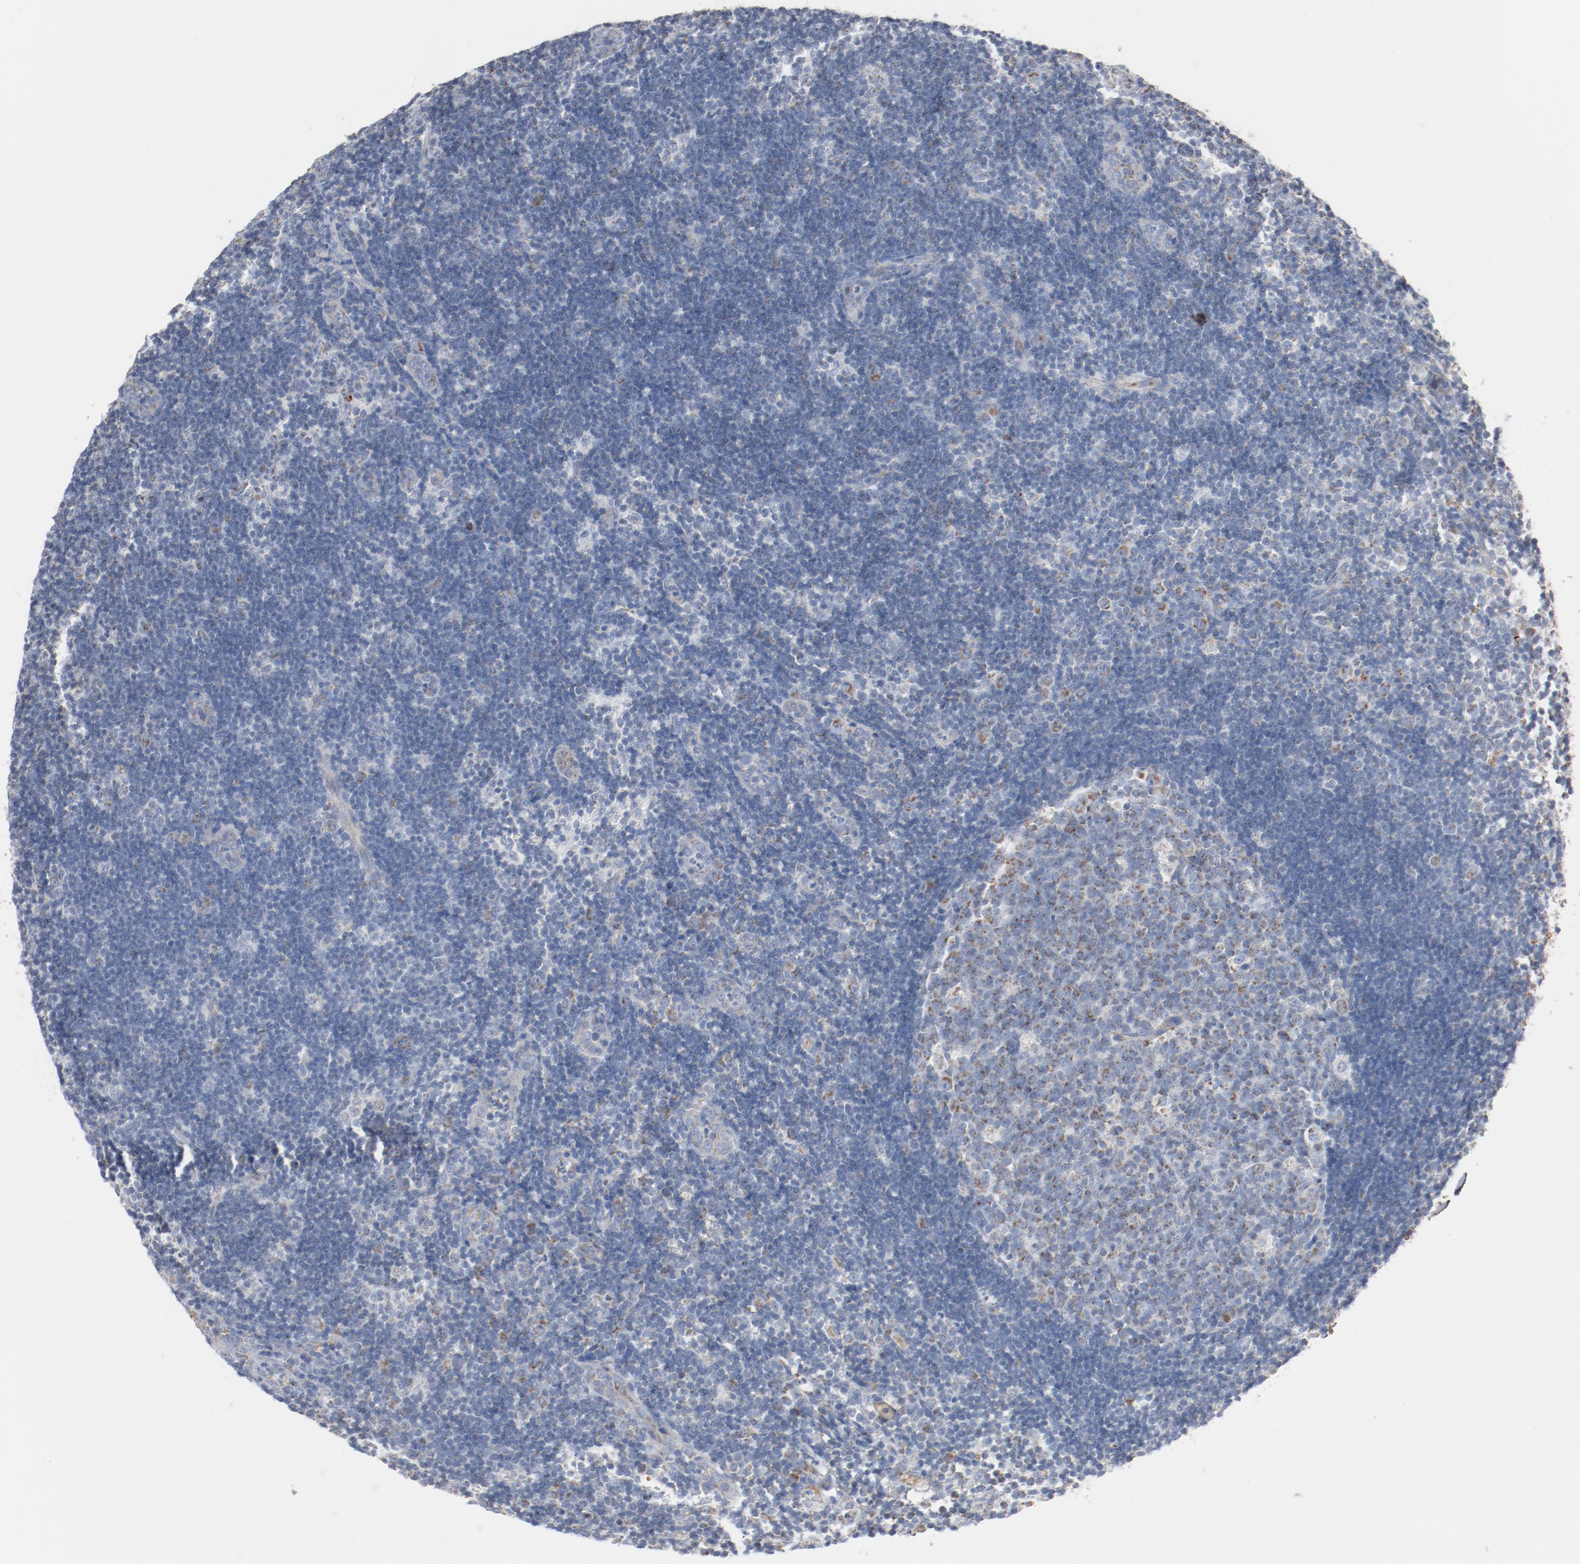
{"staining": {"intensity": "weak", "quantity": "25%-75%", "location": "cytoplasmic/membranous"}, "tissue": "lymph node", "cell_type": "Germinal center cells", "image_type": "normal", "snomed": [{"axis": "morphology", "description": "Normal tissue, NOS"}, {"axis": "morphology", "description": "Inflammation, NOS"}, {"axis": "topography", "description": "Lymph node"}, {"axis": "topography", "description": "Salivary gland"}], "caption": "This is an image of immunohistochemistry (IHC) staining of normal lymph node, which shows weak positivity in the cytoplasmic/membranous of germinal center cells.", "gene": "NDUFB8", "patient": {"sex": "male", "age": 3}}